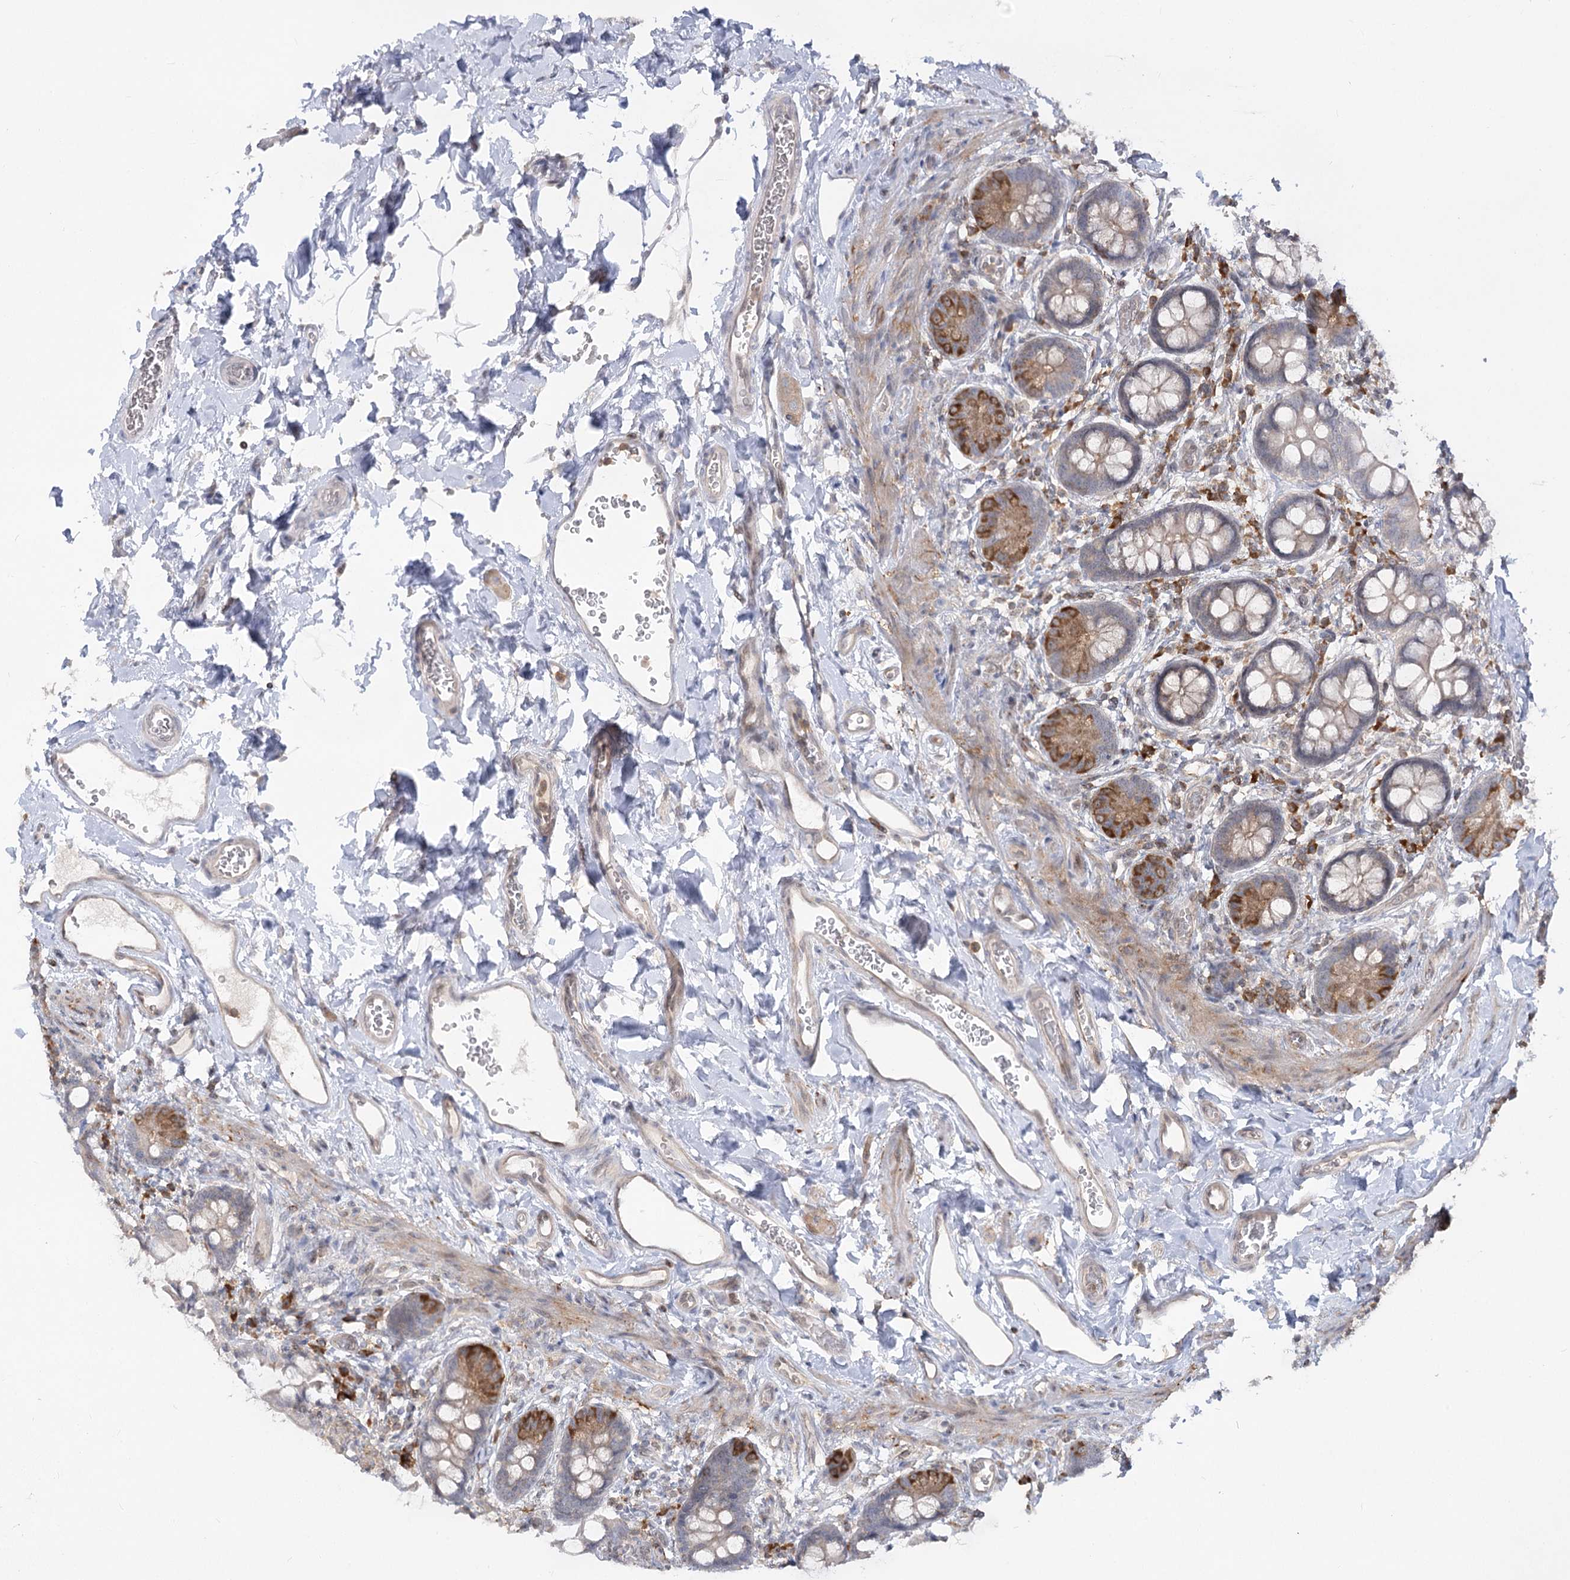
{"staining": {"intensity": "moderate", "quantity": "<25%", "location": "cytoplasmic/membranous"}, "tissue": "small intestine", "cell_type": "Glandular cells", "image_type": "normal", "snomed": [{"axis": "morphology", "description": "Normal tissue, NOS"}, {"axis": "topography", "description": "Small intestine"}], "caption": "Glandular cells display low levels of moderate cytoplasmic/membranous staining in about <25% of cells in benign human small intestine. Immunohistochemistry (ihc) stains the protein of interest in brown and the nuclei are stained blue.", "gene": "SYTL1", "patient": {"sex": "male", "age": 52}}